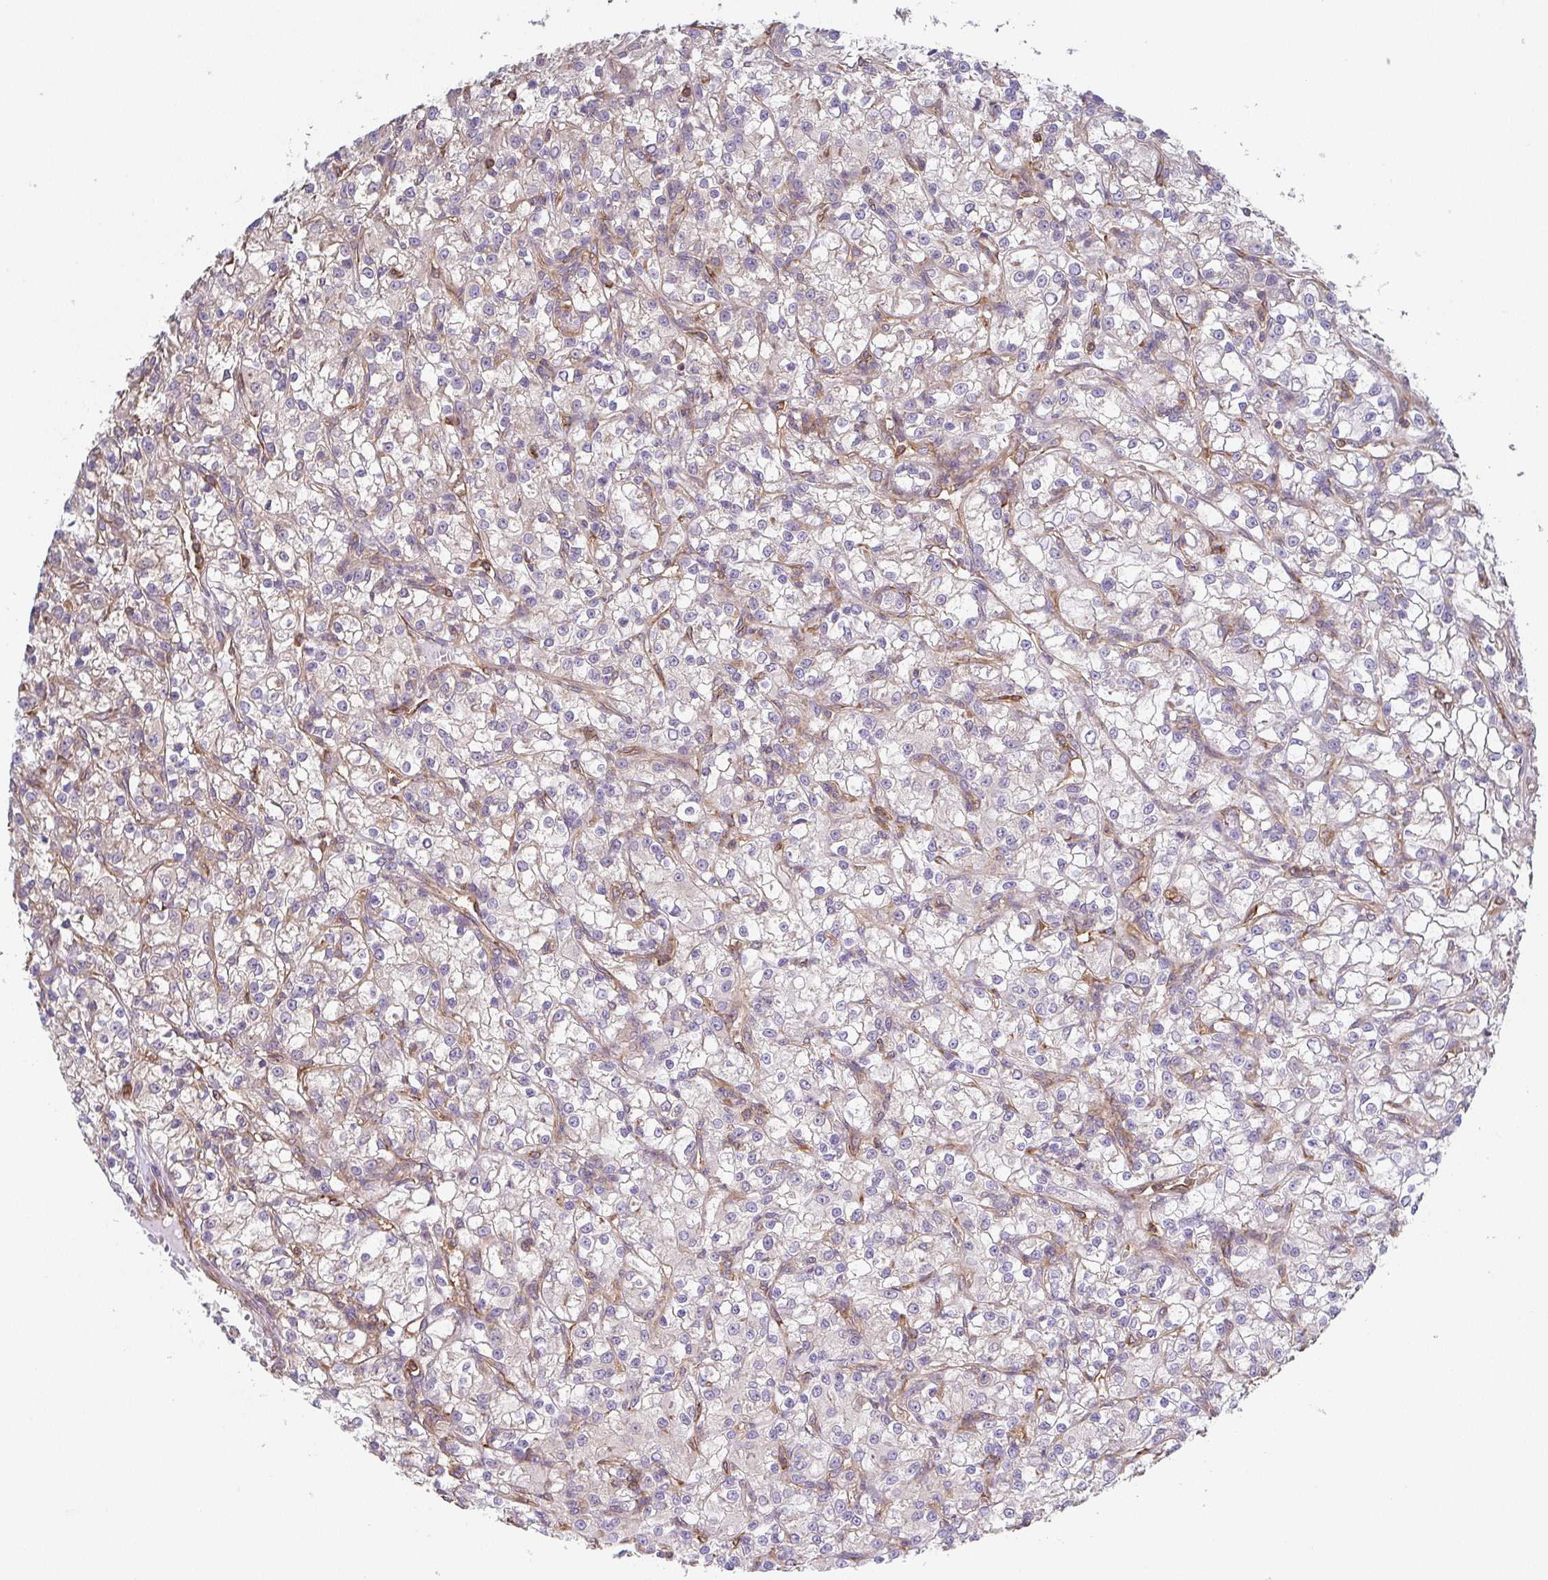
{"staining": {"intensity": "negative", "quantity": "none", "location": "none"}, "tissue": "renal cancer", "cell_type": "Tumor cells", "image_type": "cancer", "snomed": [{"axis": "morphology", "description": "Adenocarcinoma, NOS"}, {"axis": "topography", "description": "Kidney"}], "caption": "Immunohistochemistry of human renal cancer (adenocarcinoma) displays no positivity in tumor cells.", "gene": "TMEM229A", "patient": {"sex": "female", "age": 59}}